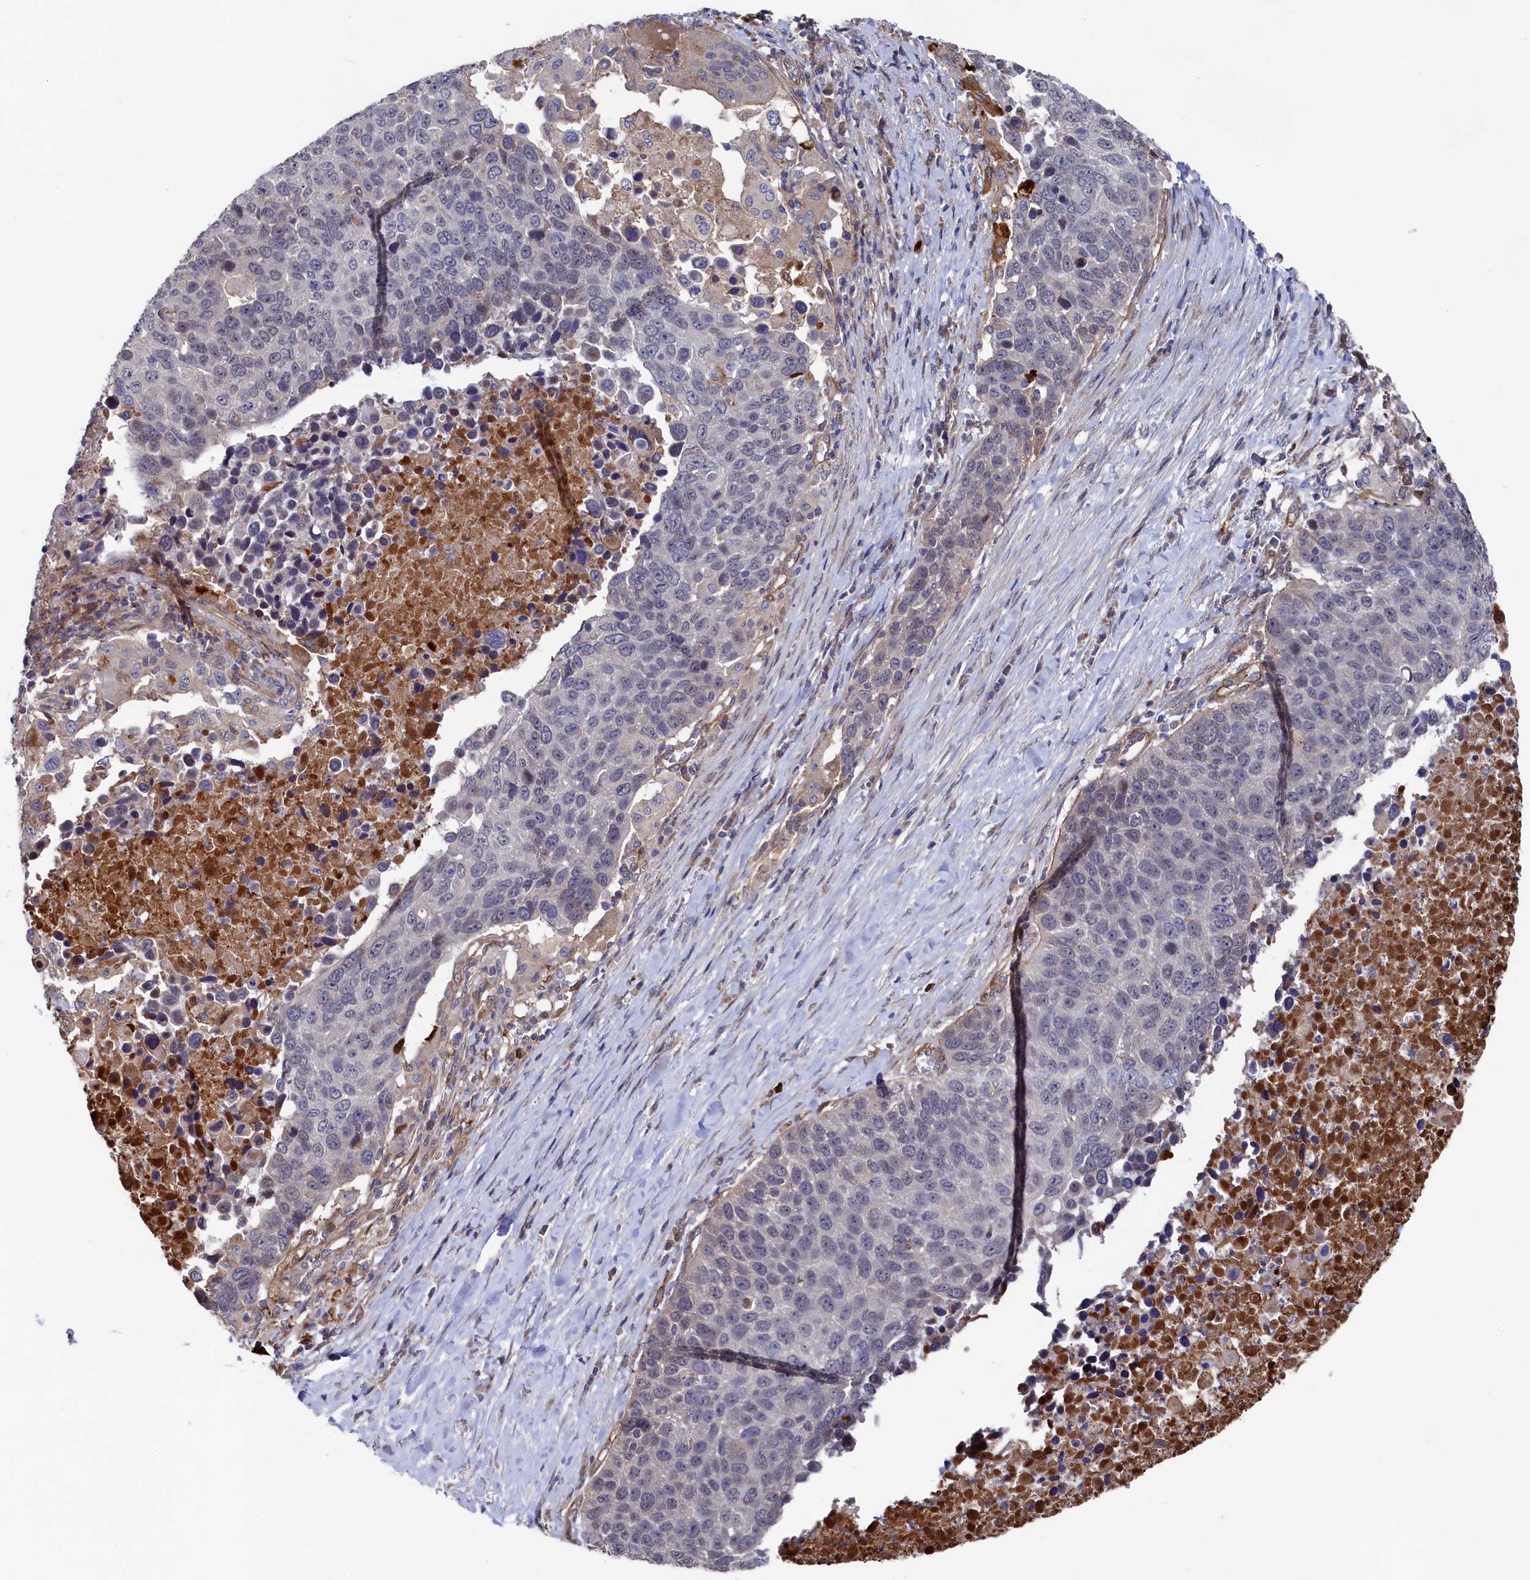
{"staining": {"intensity": "negative", "quantity": "none", "location": "none"}, "tissue": "lung cancer", "cell_type": "Tumor cells", "image_type": "cancer", "snomed": [{"axis": "morphology", "description": "Normal tissue, NOS"}, {"axis": "morphology", "description": "Squamous cell carcinoma, NOS"}, {"axis": "topography", "description": "Lymph node"}, {"axis": "topography", "description": "Lung"}], "caption": "Immunohistochemistry (IHC) of human squamous cell carcinoma (lung) exhibits no expression in tumor cells.", "gene": "ZNF891", "patient": {"sex": "male", "age": 66}}